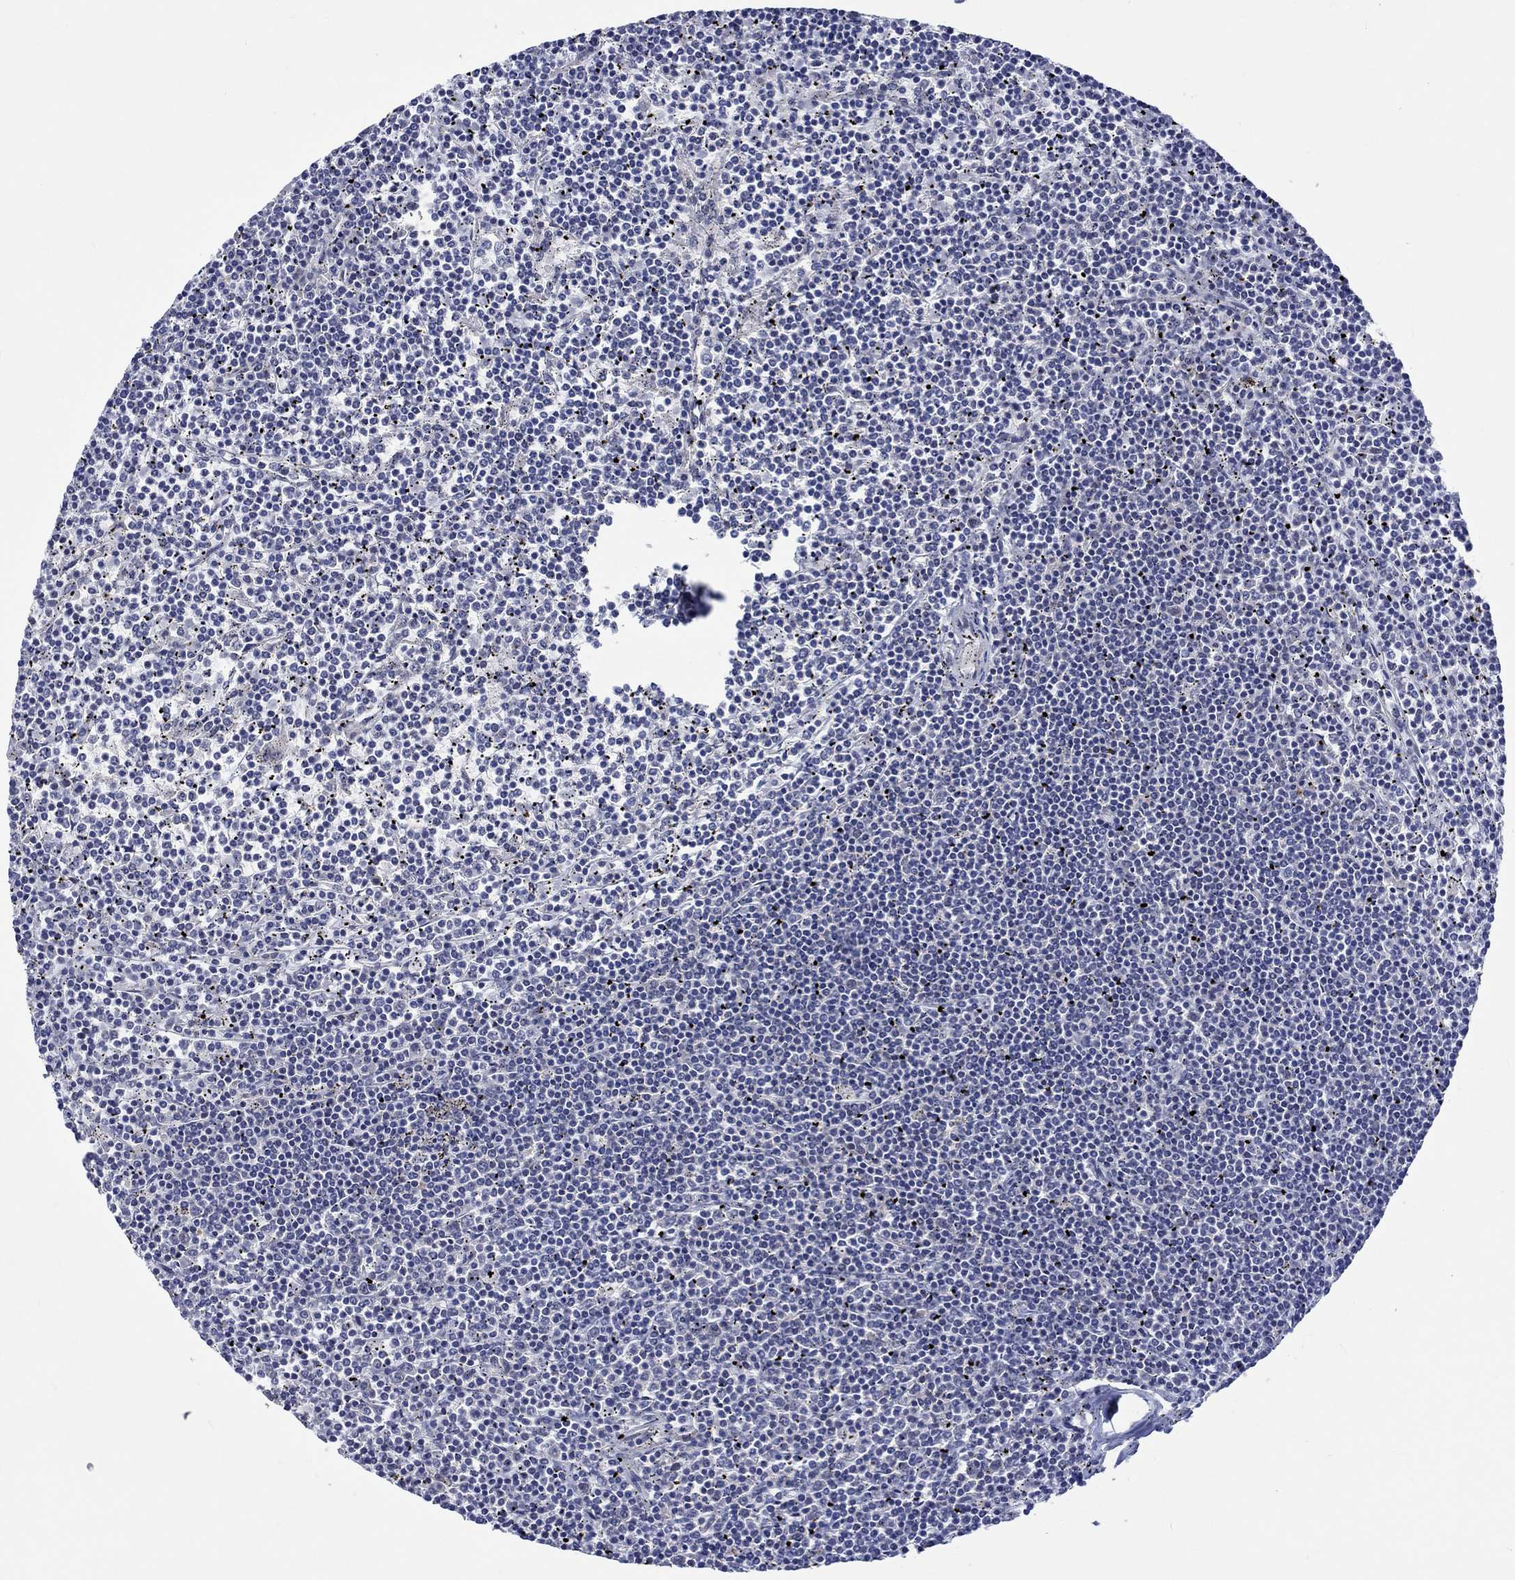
{"staining": {"intensity": "negative", "quantity": "none", "location": "none"}, "tissue": "lymphoma", "cell_type": "Tumor cells", "image_type": "cancer", "snomed": [{"axis": "morphology", "description": "Malignant lymphoma, non-Hodgkin's type, Low grade"}, {"axis": "topography", "description": "Spleen"}], "caption": "High power microscopy histopathology image of an IHC micrograph of lymphoma, revealing no significant positivity in tumor cells.", "gene": "E2F8", "patient": {"sex": "female", "age": 19}}